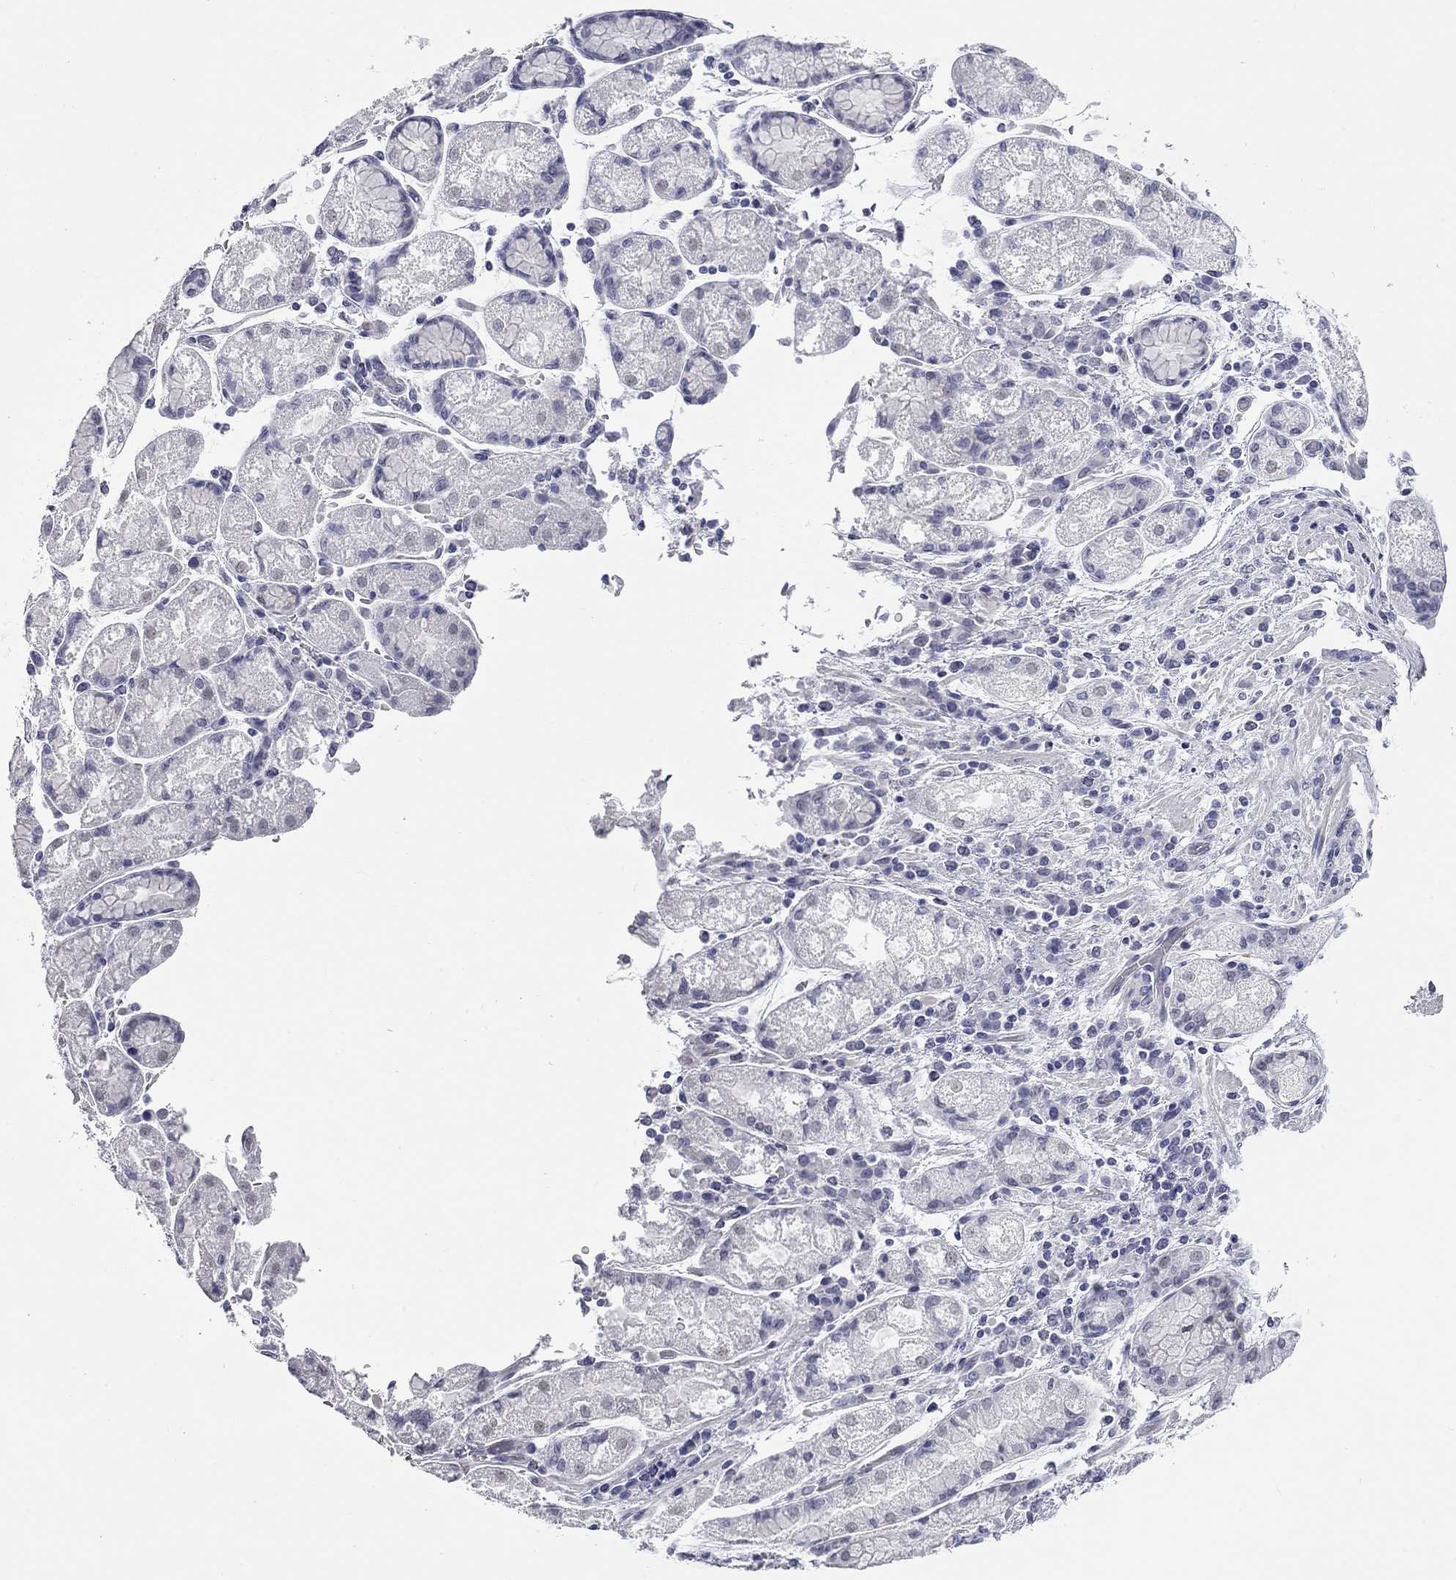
{"staining": {"intensity": "negative", "quantity": "none", "location": "none"}, "tissue": "stomach cancer", "cell_type": "Tumor cells", "image_type": "cancer", "snomed": [{"axis": "morphology", "description": "Adenocarcinoma, NOS"}, {"axis": "topography", "description": "Stomach"}], "caption": "This is a histopathology image of immunohistochemistry (IHC) staining of stomach cancer (adenocarcinoma), which shows no staining in tumor cells. The staining was performed using DAB (3,3'-diaminobenzidine) to visualize the protein expression in brown, while the nuclei were stained in blue with hematoxylin (Magnification: 20x).", "gene": "AK8", "patient": {"sex": "female", "age": 57}}